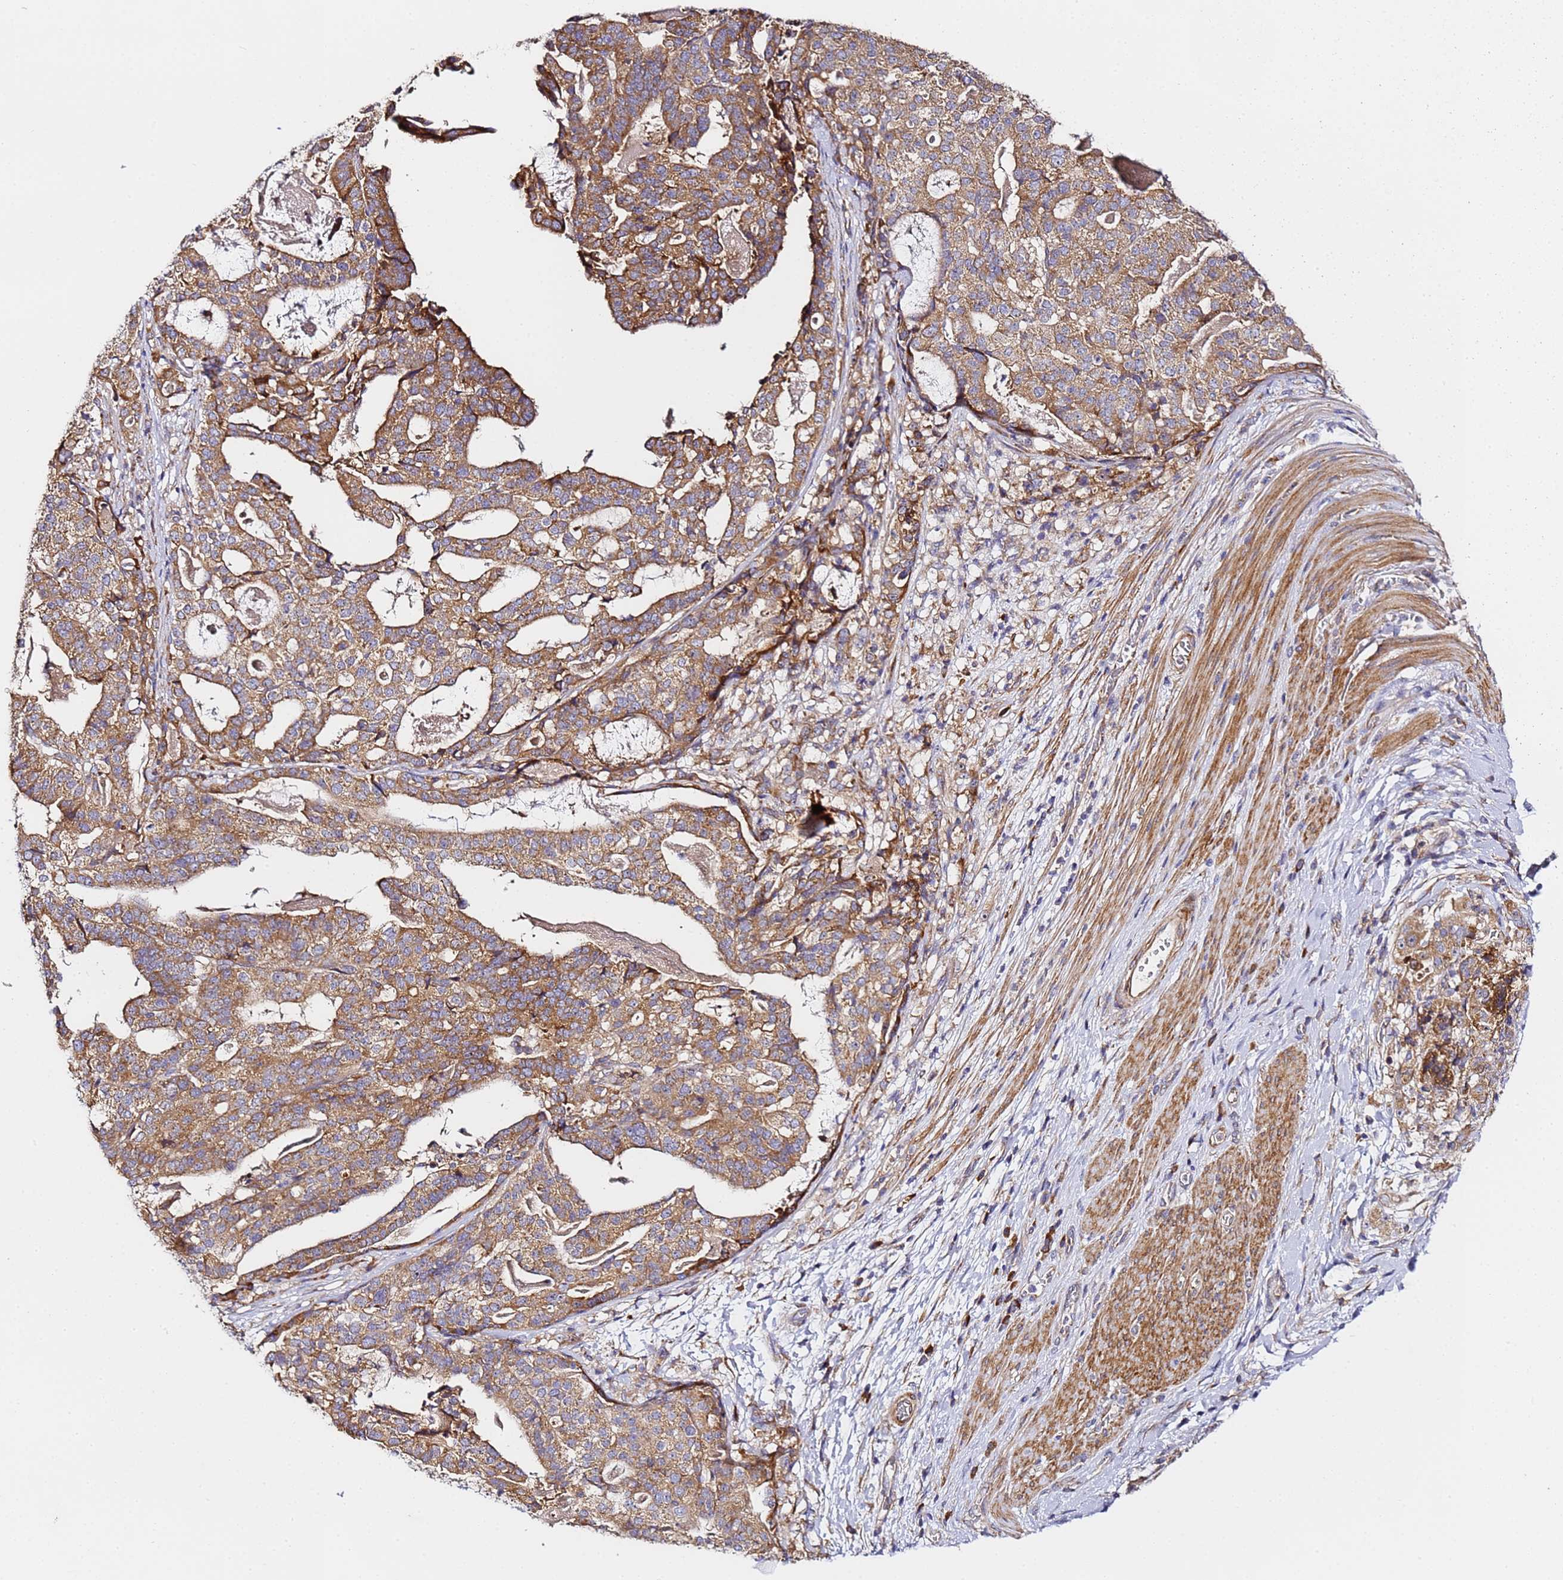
{"staining": {"intensity": "moderate", "quantity": ">75%", "location": "cytoplasmic/membranous"}, "tissue": "stomach cancer", "cell_type": "Tumor cells", "image_type": "cancer", "snomed": [{"axis": "morphology", "description": "Adenocarcinoma, NOS"}, {"axis": "topography", "description": "Stomach"}], "caption": "Immunohistochemistry of stomach adenocarcinoma demonstrates medium levels of moderate cytoplasmic/membranous expression in about >75% of tumor cells.", "gene": "RPL13A", "patient": {"sex": "male", "age": 48}}